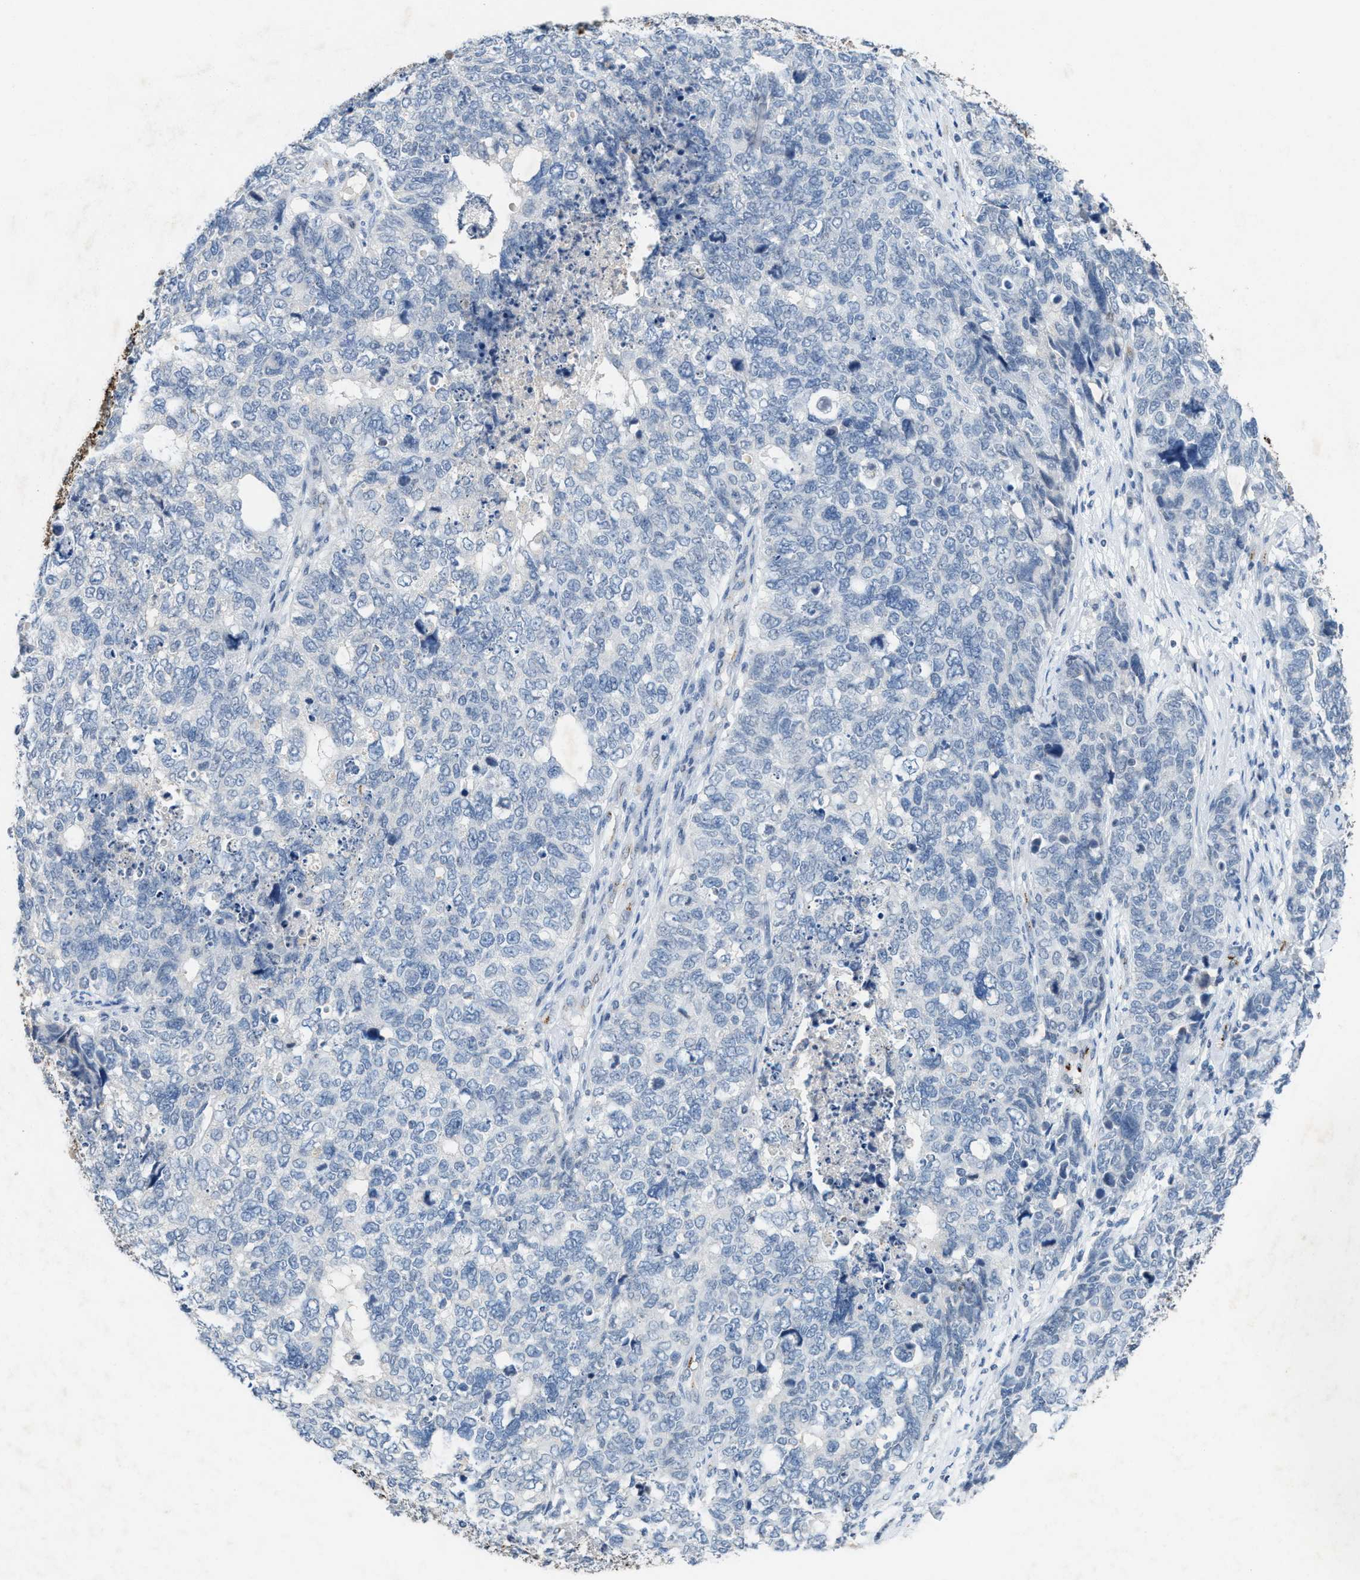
{"staining": {"intensity": "negative", "quantity": "none", "location": "none"}, "tissue": "cervical cancer", "cell_type": "Tumor cells", "image_type": "cancer", "snomed": [{"axis": "morphology", "description": "Squamous cell carcinoma, NOS"}, {"axis": "topography", "description": "Cervix"}], "caption": "The histopathology image reveals no staining of tumor cells in cervical squamous cell carcinoma. Nuclei are stained in blue.", "gene": "SLC5A5", "patient": {"sex": "female", "age": 63}}